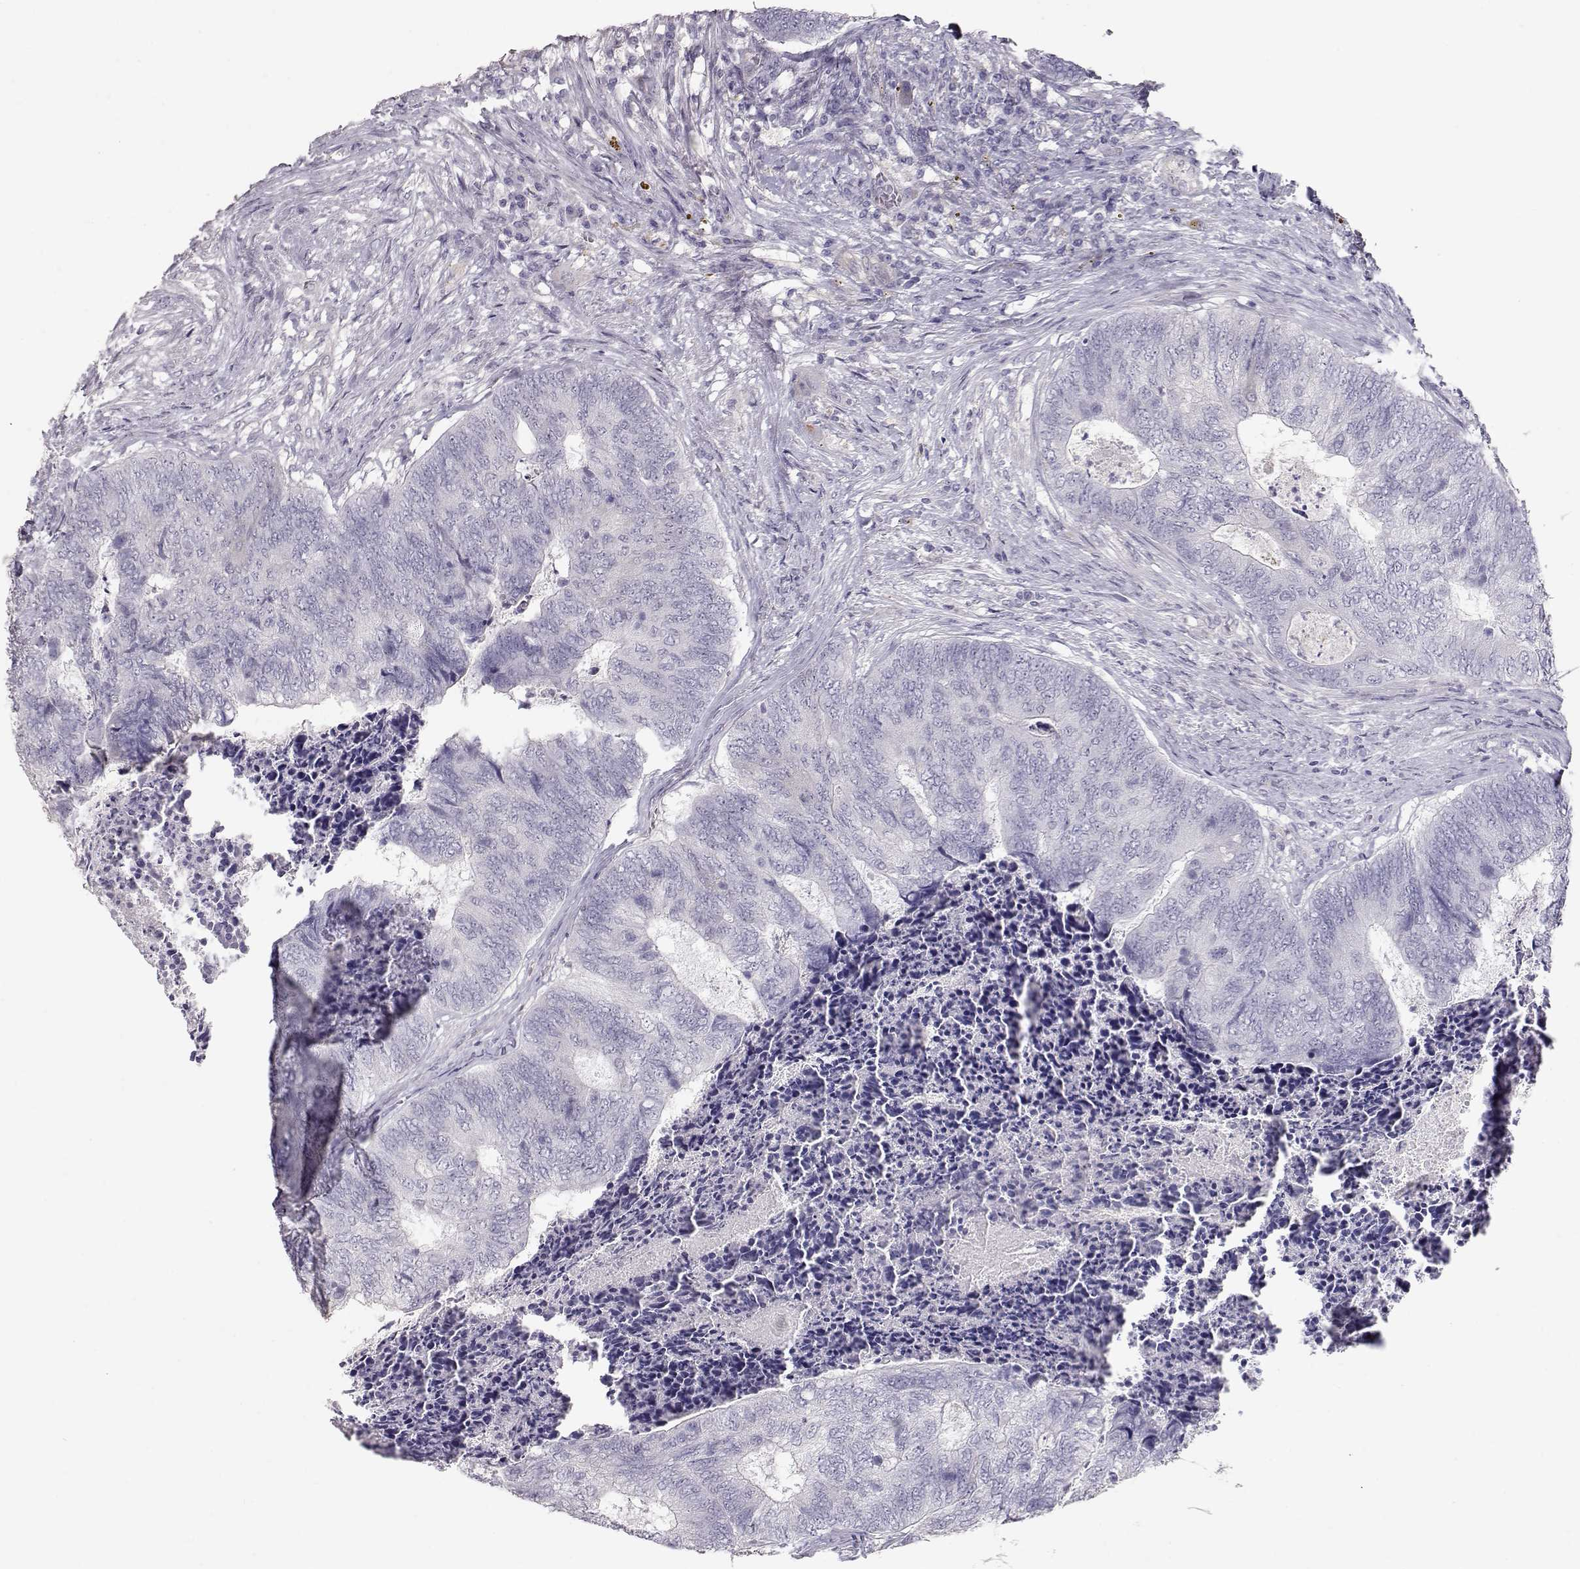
{"staining": {"intensity": "negative", "quantity": "none", "location": "none"}, "tissue": "colorectal cancer", "cell_type": "Tumor cells", "image_type": "cancer", "snomed": [{"axis": "morphology", "description": "Adenocarcinoma, NOS"}, {"axis": "topography", "description": "Colon"}], "caption": "This is an IHC micrograph of colorectal cancer. There is no expression in tumor cells.", "gene": "SLC18A1", "patient": {"sex": "female", "age": 67}}